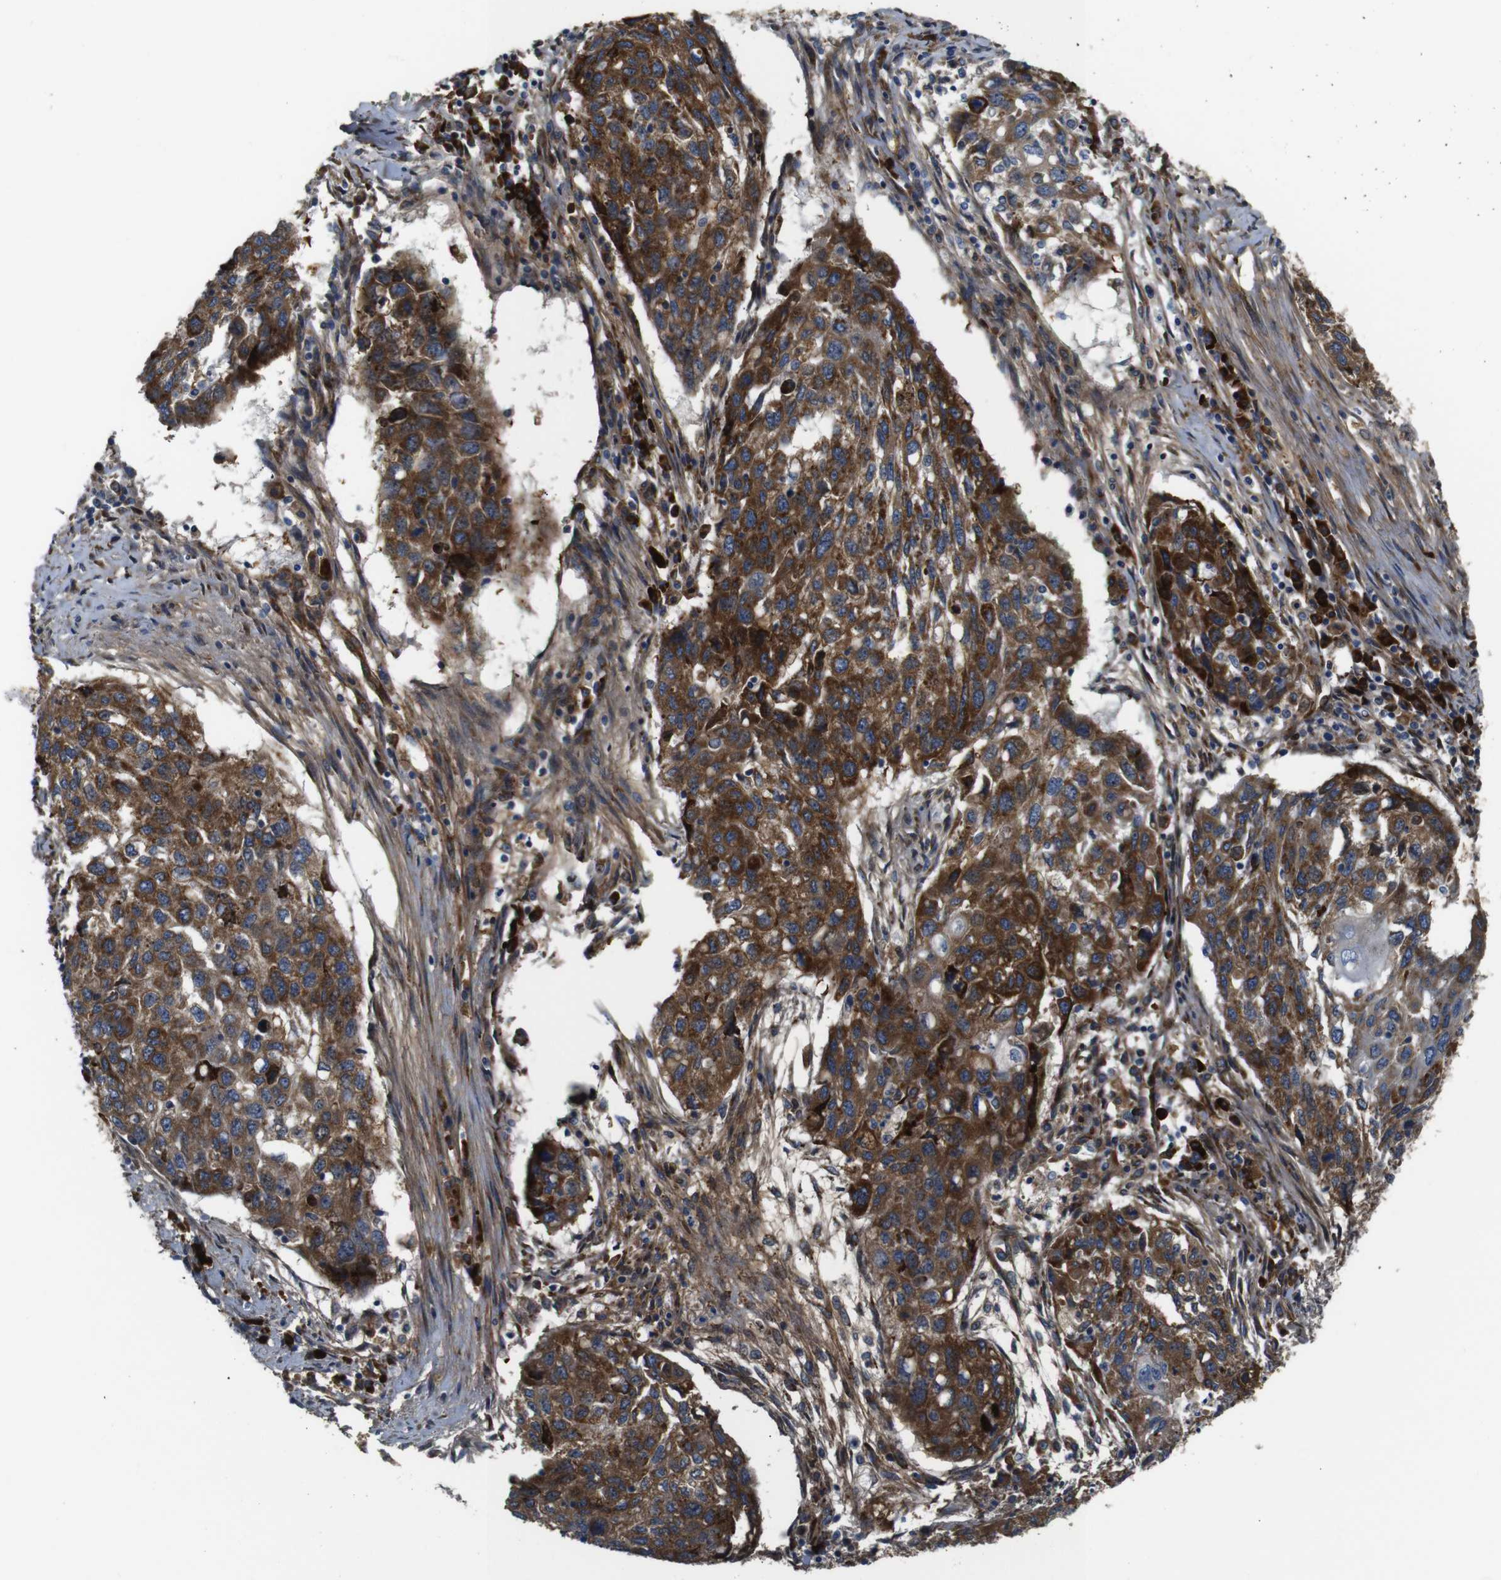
{"staining": {"intensity": "strong", "quantity": ">75%", "location": "cytoplasmic/membranous"}, "tissue": "lung cancer", "cell_type": "Tumor cells", "image_type": "cancer", "snomed": [{"axis": "morphology", "description": "Squamous cell carcinoma, NOS"}, {"axis": "topography", "description": "Lung"}], "caption": "About >75% of tumor cells in human lung cancer demonstrate strong cytoplasmic/membranous protein positivity as visualized by brown immunohistochemical staining.", "gene": "UBE2G2", "patient": {"sex": "female", "age": 63}}